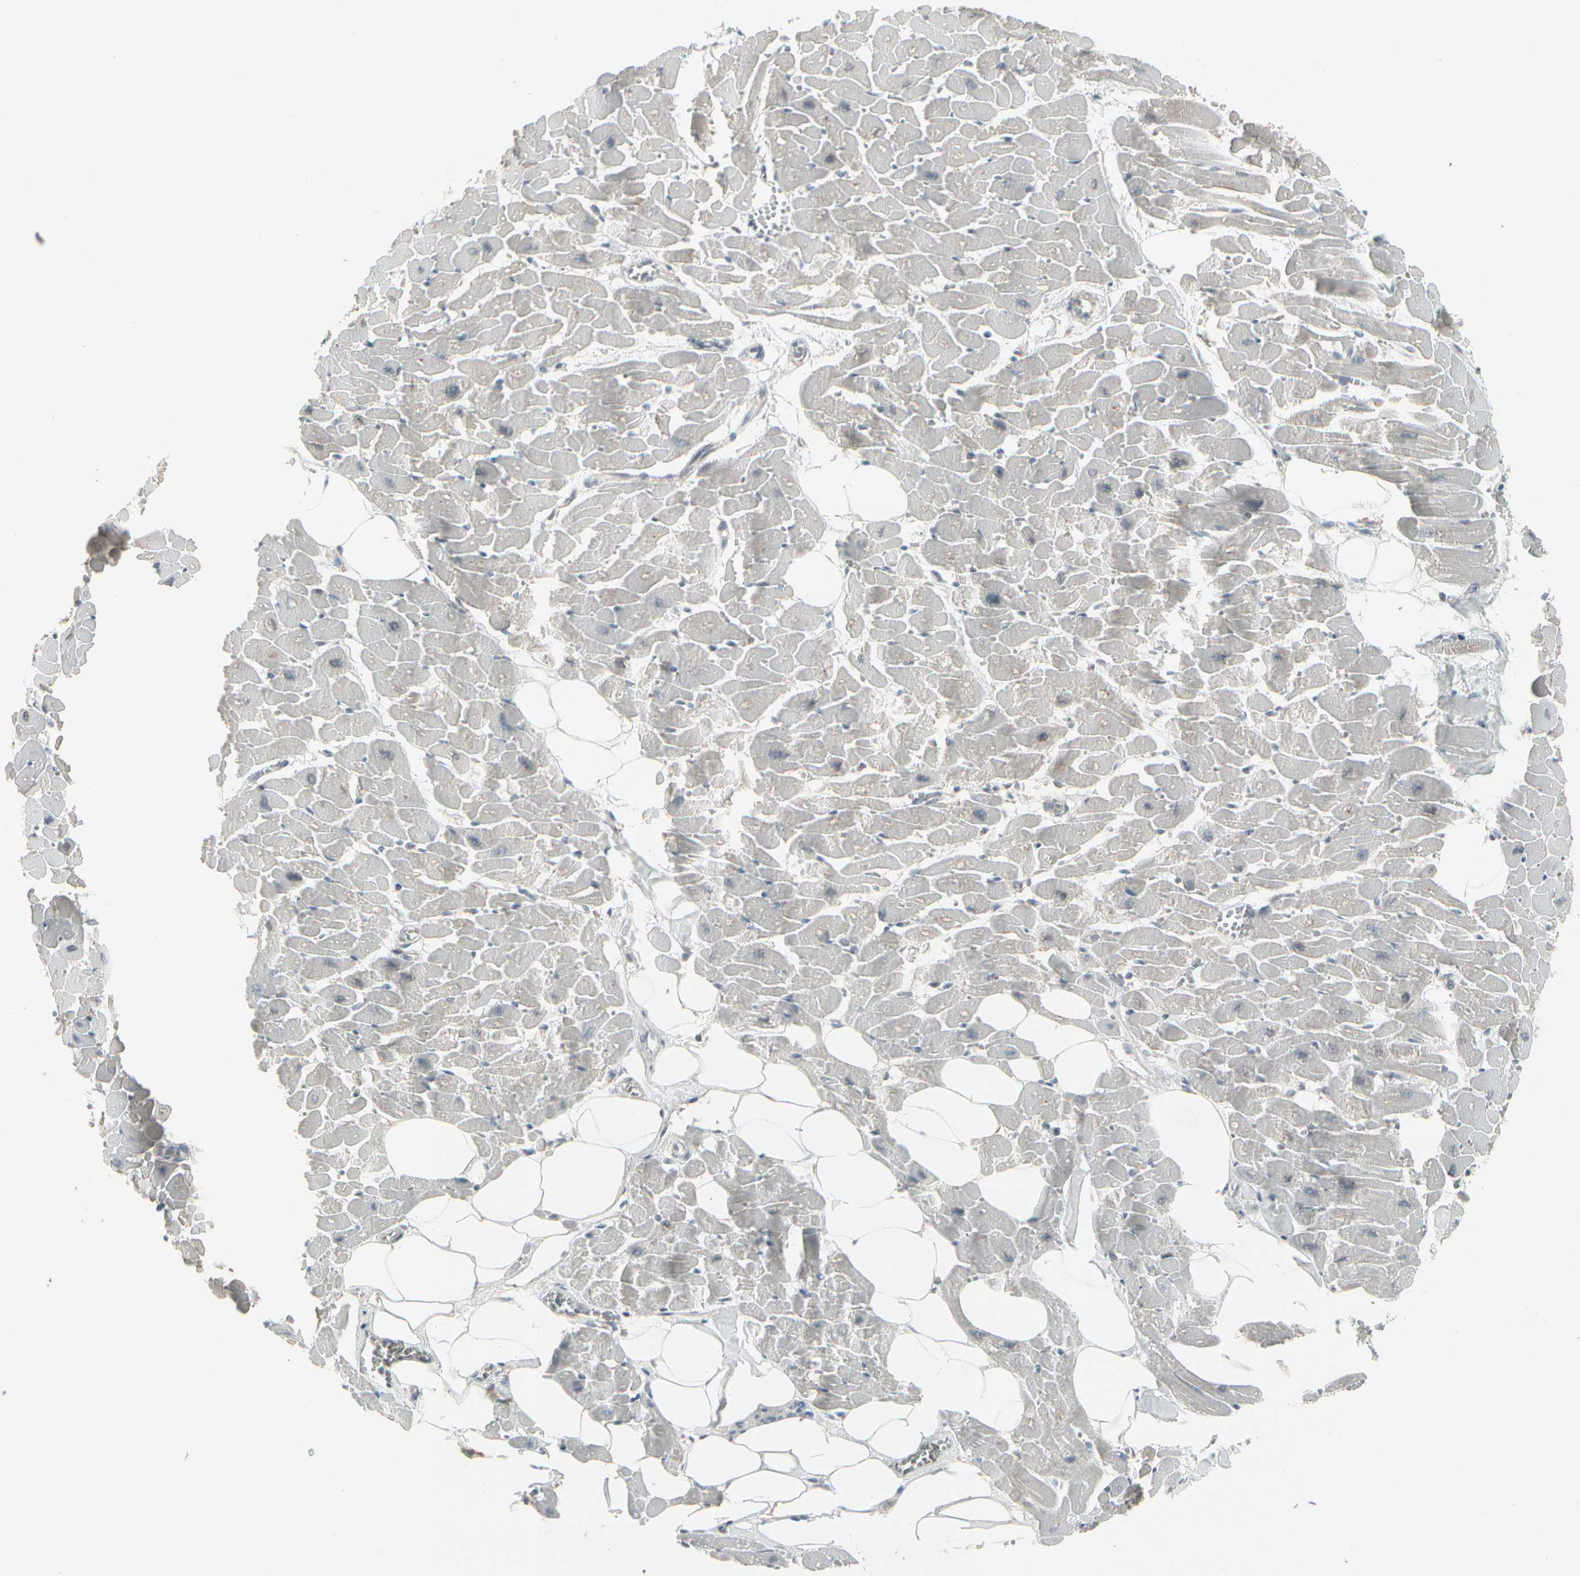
{"staining": {"intensity": "negative", "quantity": "none", "location": "none"}, "tissue": "heart muscle", "cell_type": "Cardiomyocytes", "image_type": "normal", "snomed": [{"axis": "morphology", "description": "Normal tissue, NOS"}, {"axis": "topography", "description": "Heart"}], "caption": "Cardiomyocytes are negative for protein expression in unremarkable human heart muscle. (Stains: DAB (3,3'-diaminobenzidine) immunohistochemistry with hematoxylin counter stain, Microscopy: brightfield microscopy at high magnification).", "gene": "EPS15", "patient": {"sex": "female", "age": 19}}